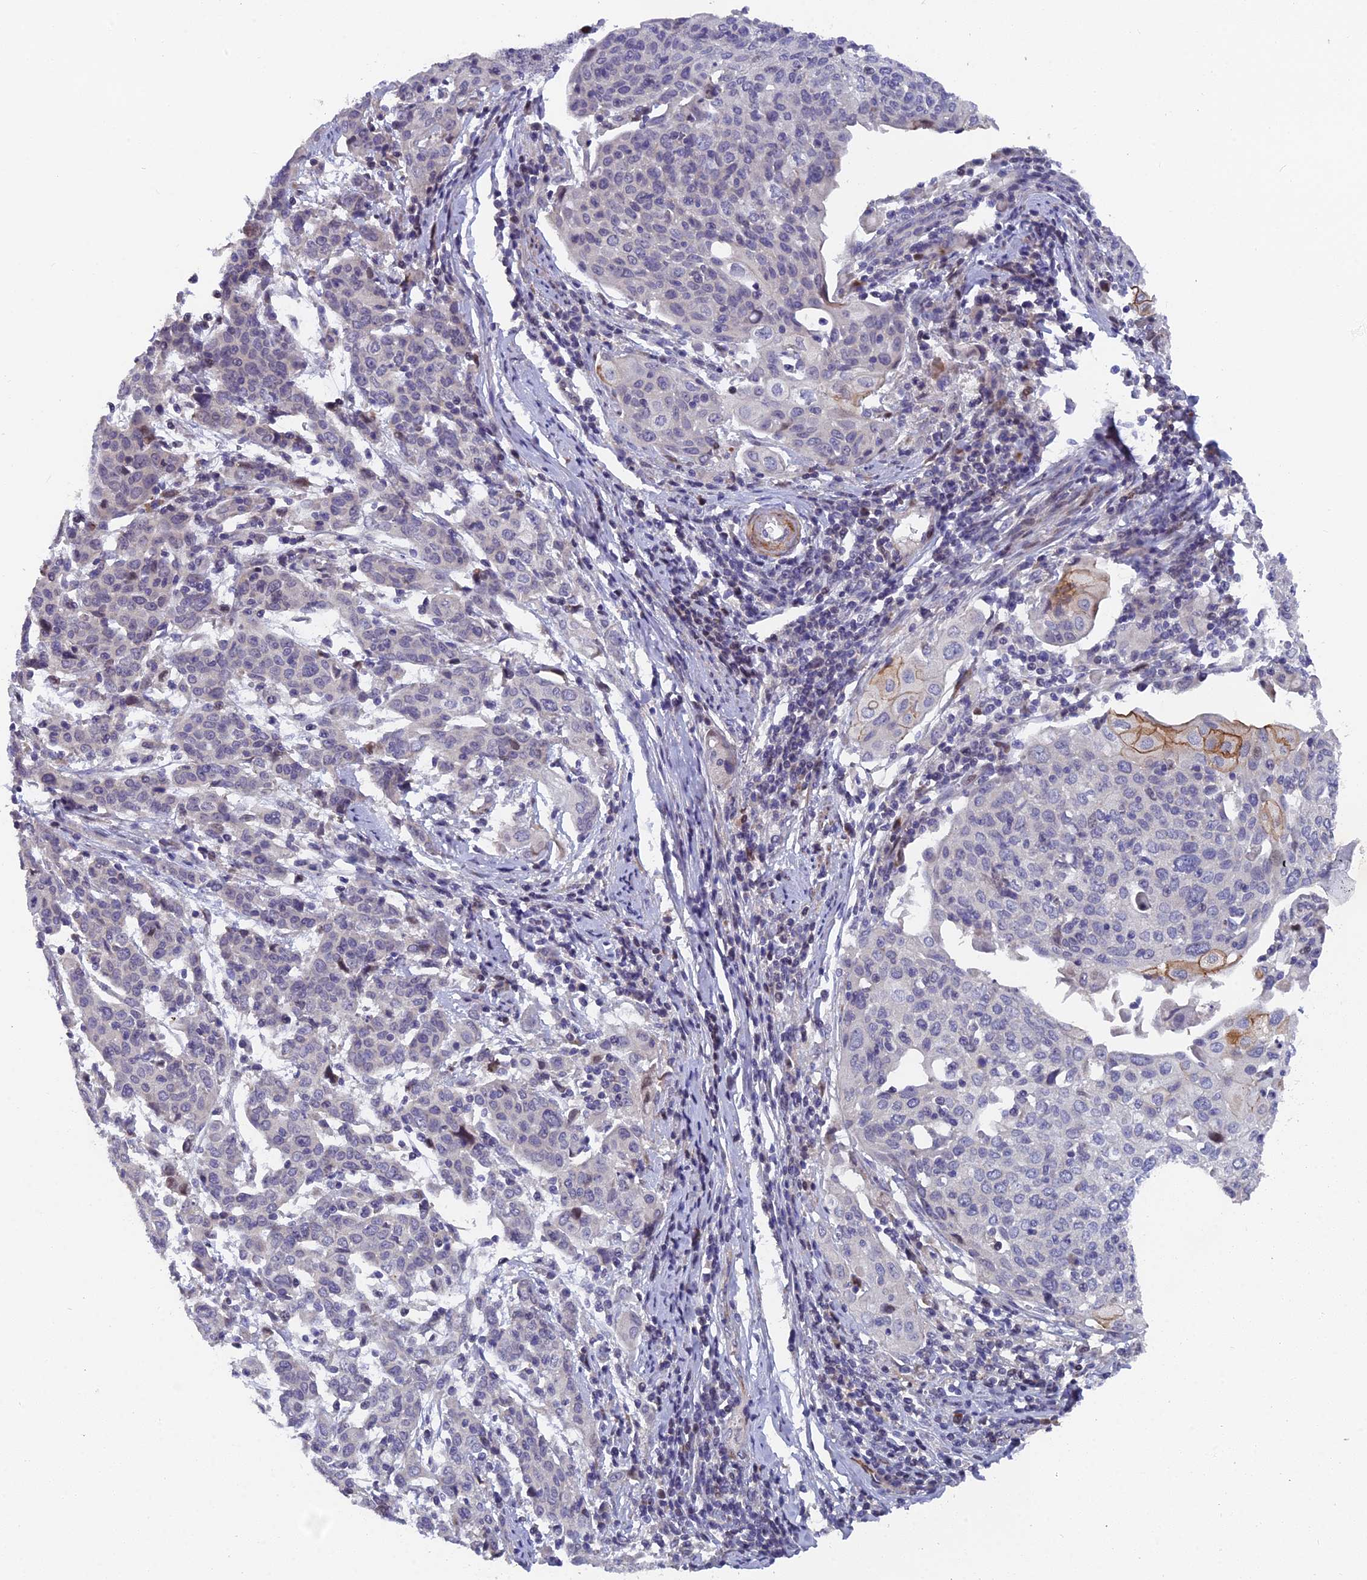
{"staining": {"intensity": "negative", "quantity": "none", "location": "none"}, "tissue": "cervical cancer", "cell_type": "Tumor cells", "image_type": "cancer", "snomed": [{"axis": "morphology", "description": "Squamous cell carcinoma, NOS"}, {"axis": "topography", "description": "Cervix"}], "caption": "High power microscopy micrograph of an IHC micrograph of squamous cell carcinoma (cervical), revealing no significant staining in tumor cells.", "gene": "RAB28", "patient": {"sex": "female", "age": 67}}